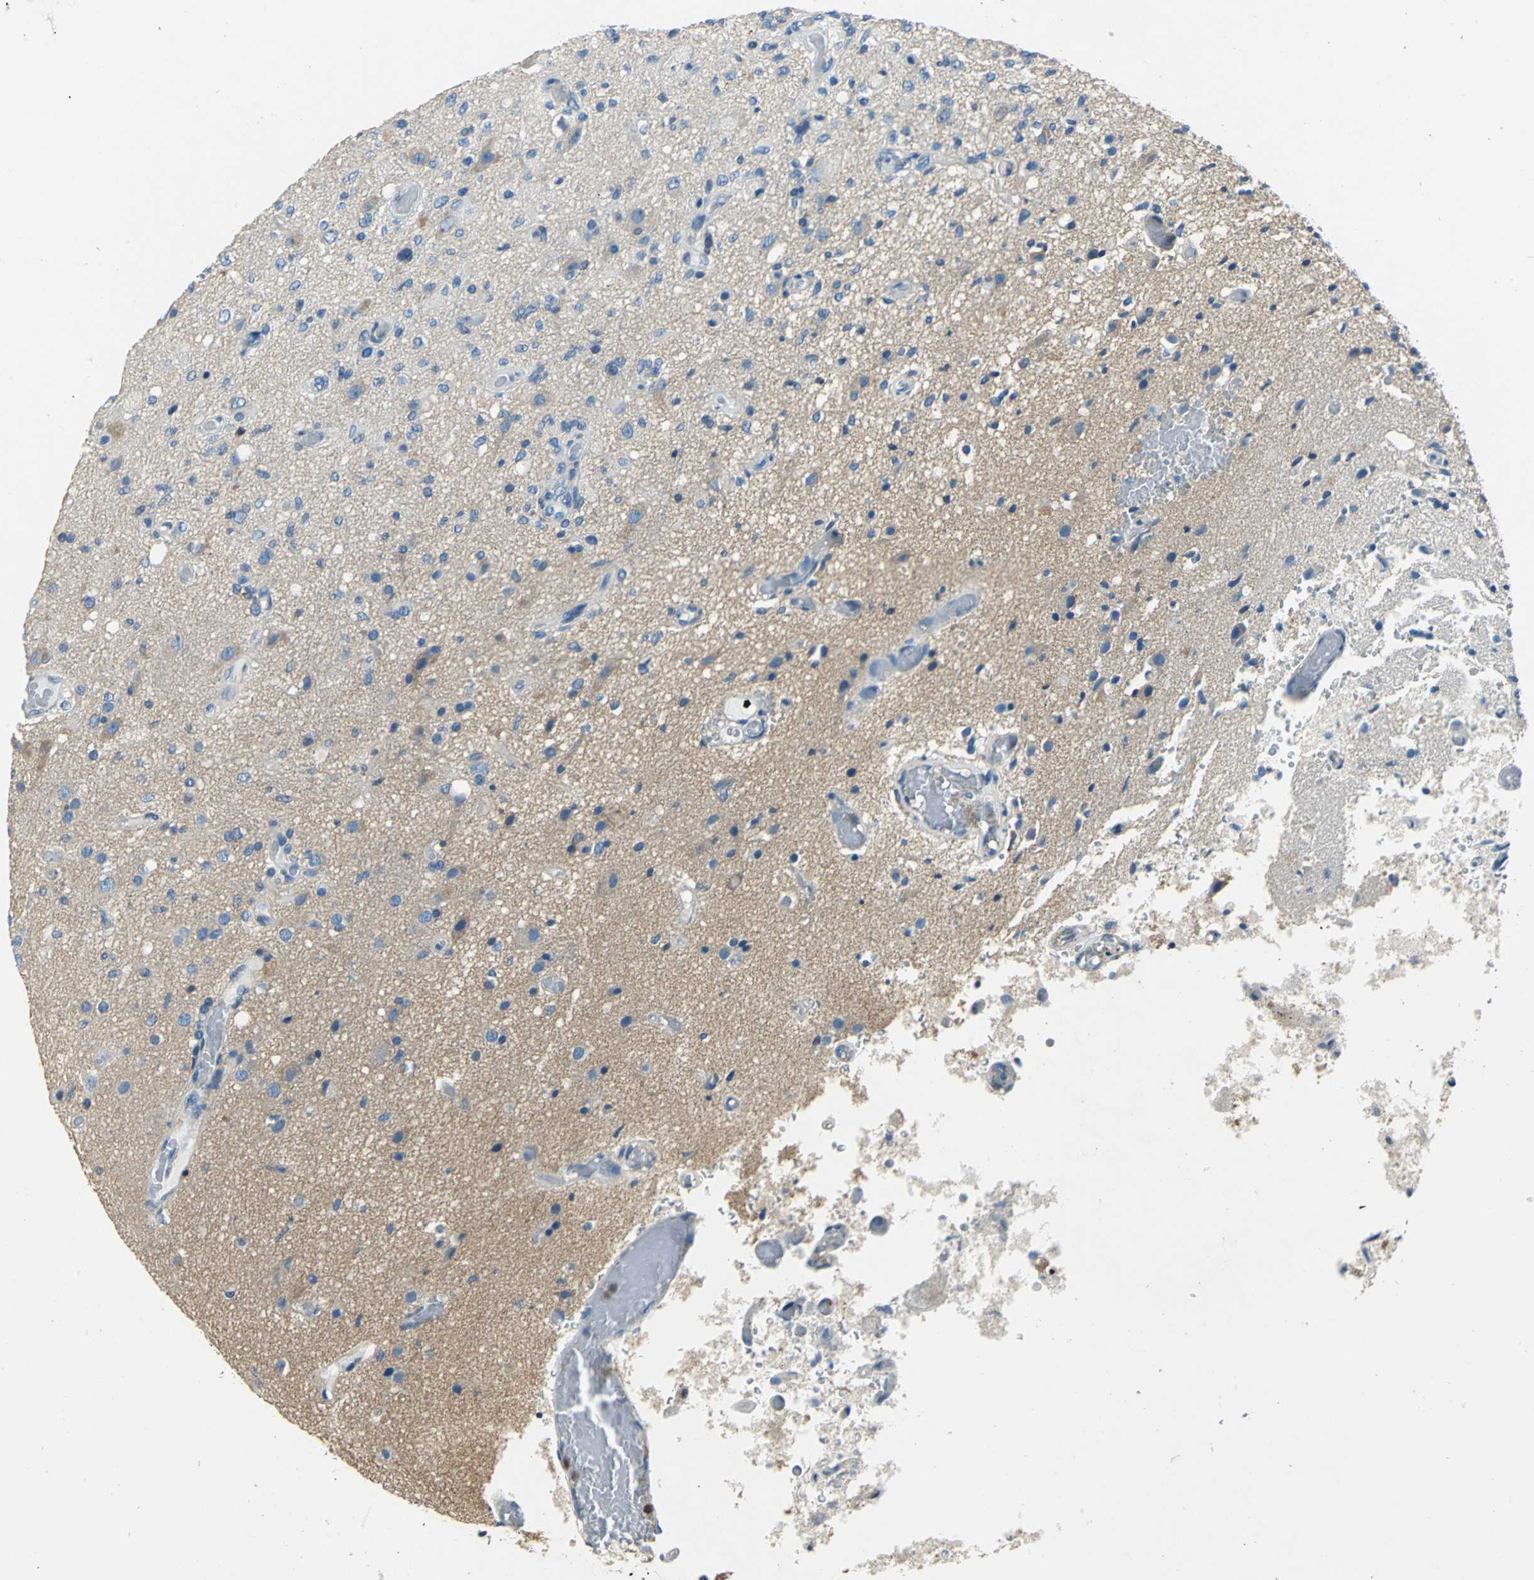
{"staining": {"intensity": "weak", "quantity": "25%-75%", "location": "cytoplasmic/membranous"}, "tissue": "glioma", "cell_type": "Tumor cells", "image_type": "cancer", "snomed": [{"axis": "morphology", "description": "Normal tissue, NOS"}, {"axis": "morphology", "description": "Glioma, malignant, High grade"}, {"axis": "topography", "description": "Cerebral cortex"}], "caption": "Brown immunohistochemical staining in glioma reveals weak cytoplasmic/membranous staining in about 25%-75% of tumor cells. (DAB IHC with brightfield microscopy, high magnification).", "gene": "SEPTIN6", "patient": {"sex": "male", "age": 77}}